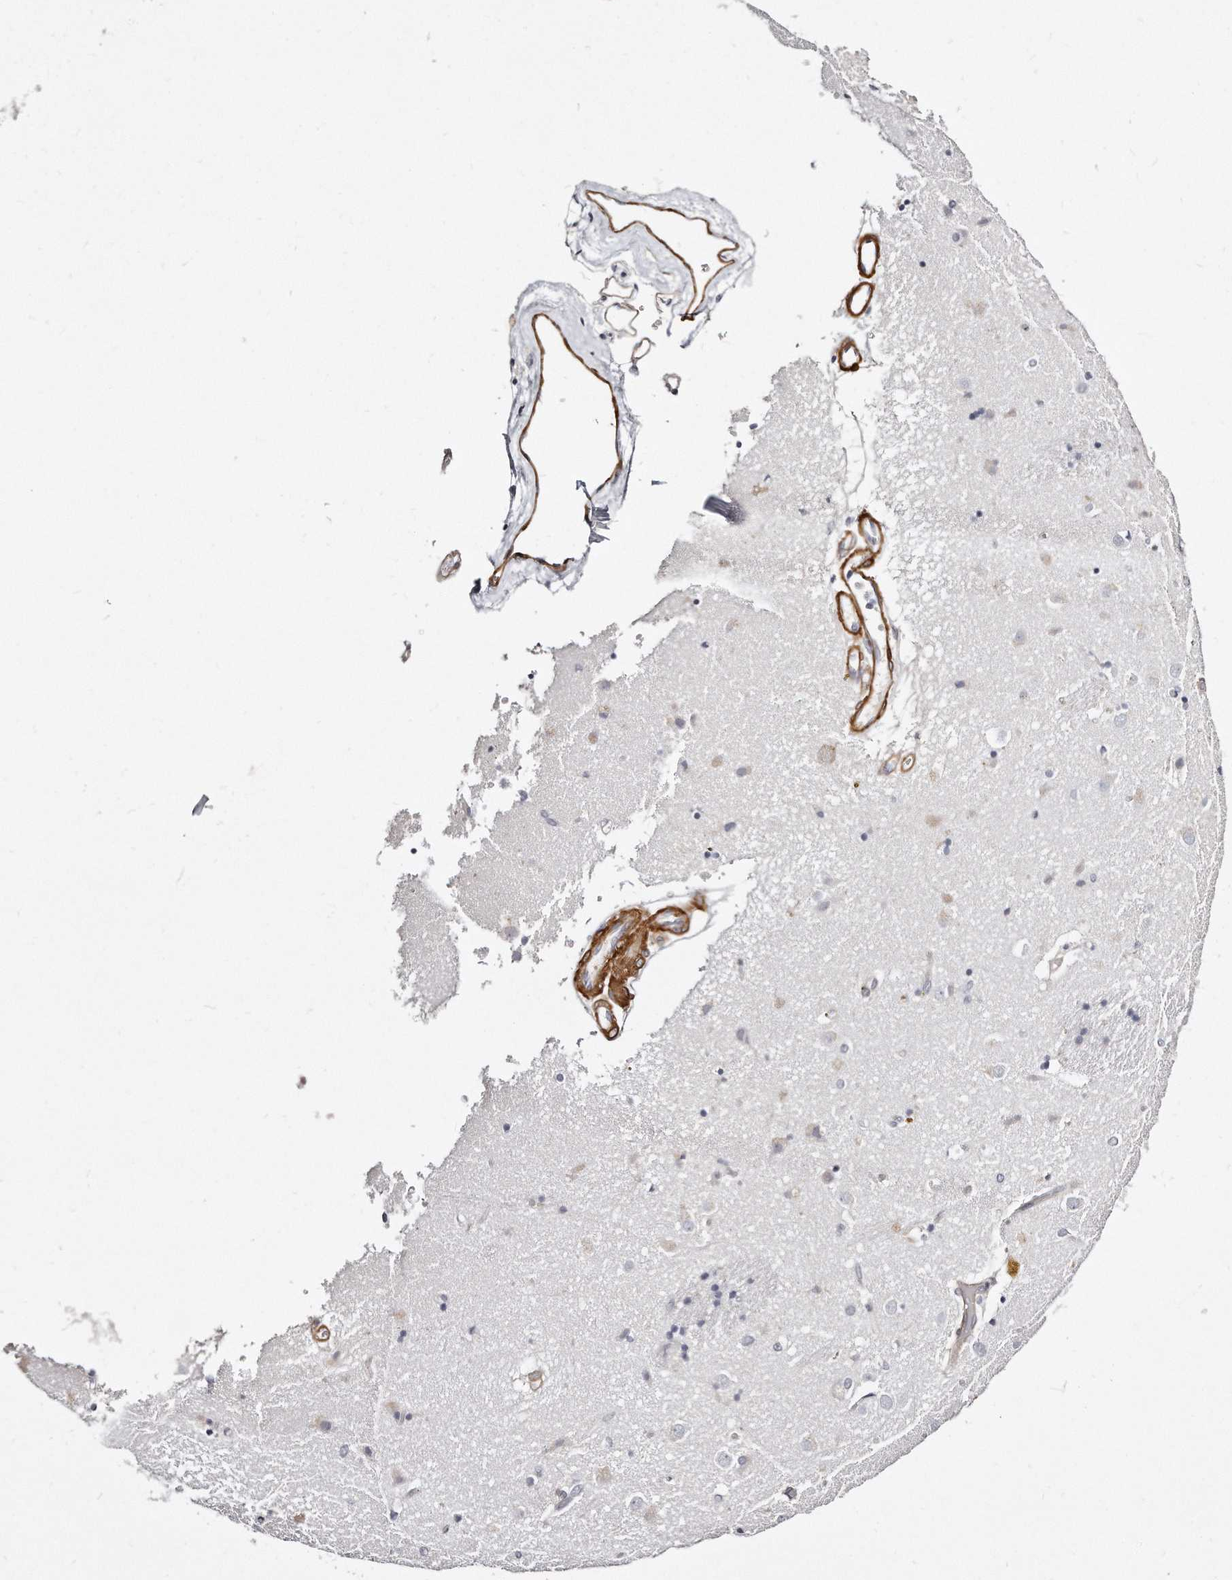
{"staining": {"intensity": "negative", "quantity": "none", "location": "none"}, "tissue": "caudate", "cell_type": "Glial cells", "image_type": "normal", "snomed": [{"axis": "morphology", "description": "Normal tissue, NOS"}, {"axis": "topography", "description": "Lateral ventricle wall"}], "caption": "This is an immunohistochemistry (IHC) image of normal caudate. There is no staining in glial cells.", "gene": "LMOD1", "patient": {"sex": "male", "age": 70}}